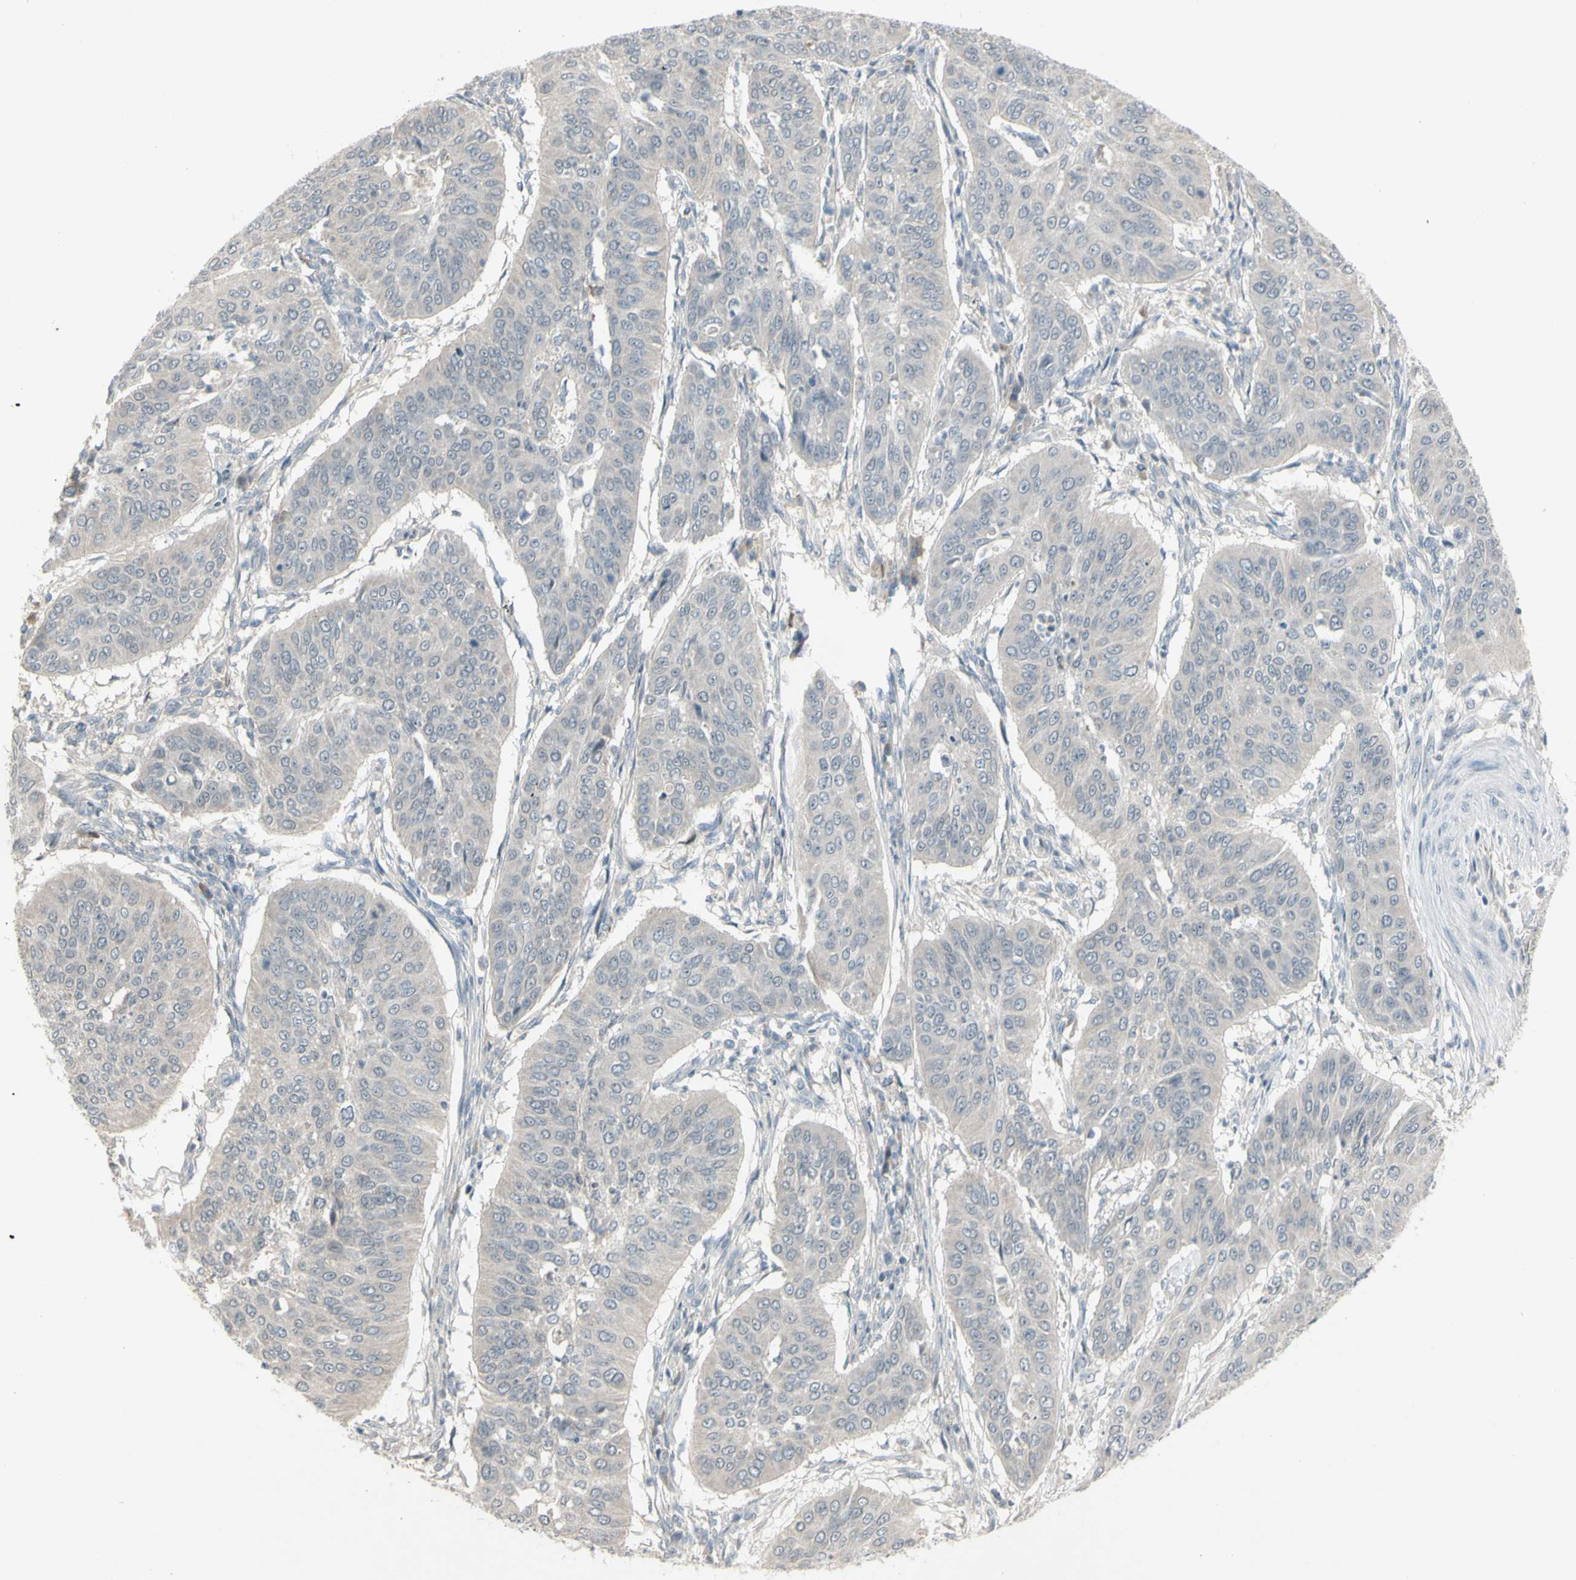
{"staining": {"intensity": "negative", "quantity": "none", "location": "none"}, "tissue": "cervical cancer", "cell_type": "Tumor cells", "image_type": "cancer", "snomed": [{"axis": "morphology", "description": "Normal tissue, NOS"}, {"axis": "morphology", "description": "Squamous cell carcinoma, NOS"}, {"axis": "topography", "description": "Cervix"}], "caption": "Immunohistochemical staining of human cervical cancer (squamous cell carcinoma) shows no significant positivity in tumor cells.", "gene": "PIAS4", "patient": {"sex": "female", "age": 39}}